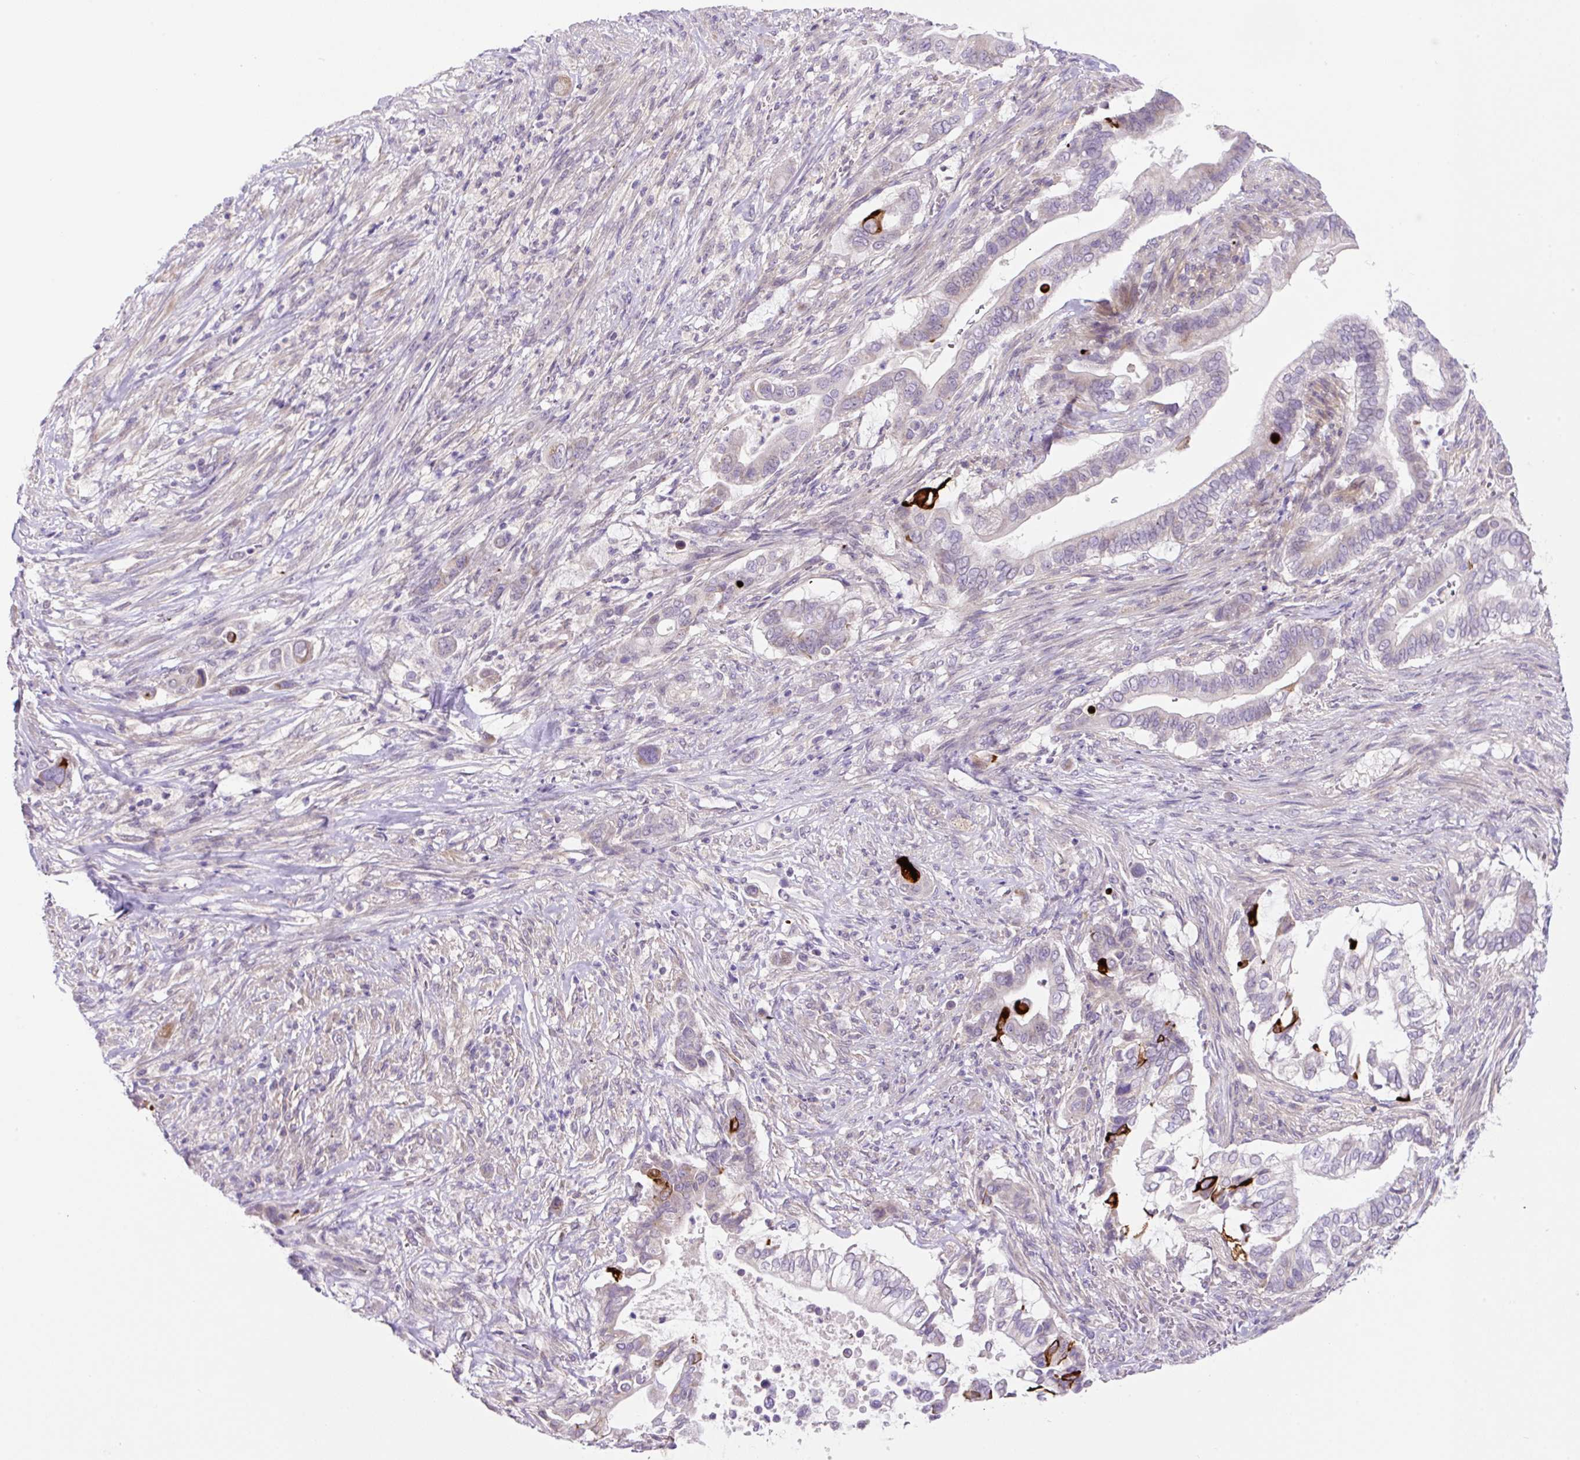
{"staining": {"intensity": "strong", "quantity": "<25%", "location": "cytoplasmic/membranous"}, "tissue": "pancreatic cancer", "cell_type": "Tumor cells", "image_type": "cancer", "snomed": [{"axis": "morphology", "description": "Adenocarcinoma, NOS"}, {"axis": "topography", "description": "Pancreas"}], "caption": "Pancreatic cancer was stained to show a protein in brown. There is medium levels of strong cytoplasmic/membranous staining in approximately <25% of tumor cells. The protein of interest is stained brown, and the nuclei are stained in blue (DAB (3,3'-diaminobenzidine) IHC with brightfield microscopy, high magnification).", "gene": "OGDHL", "patient": {"sex": "male", "age": 68}}